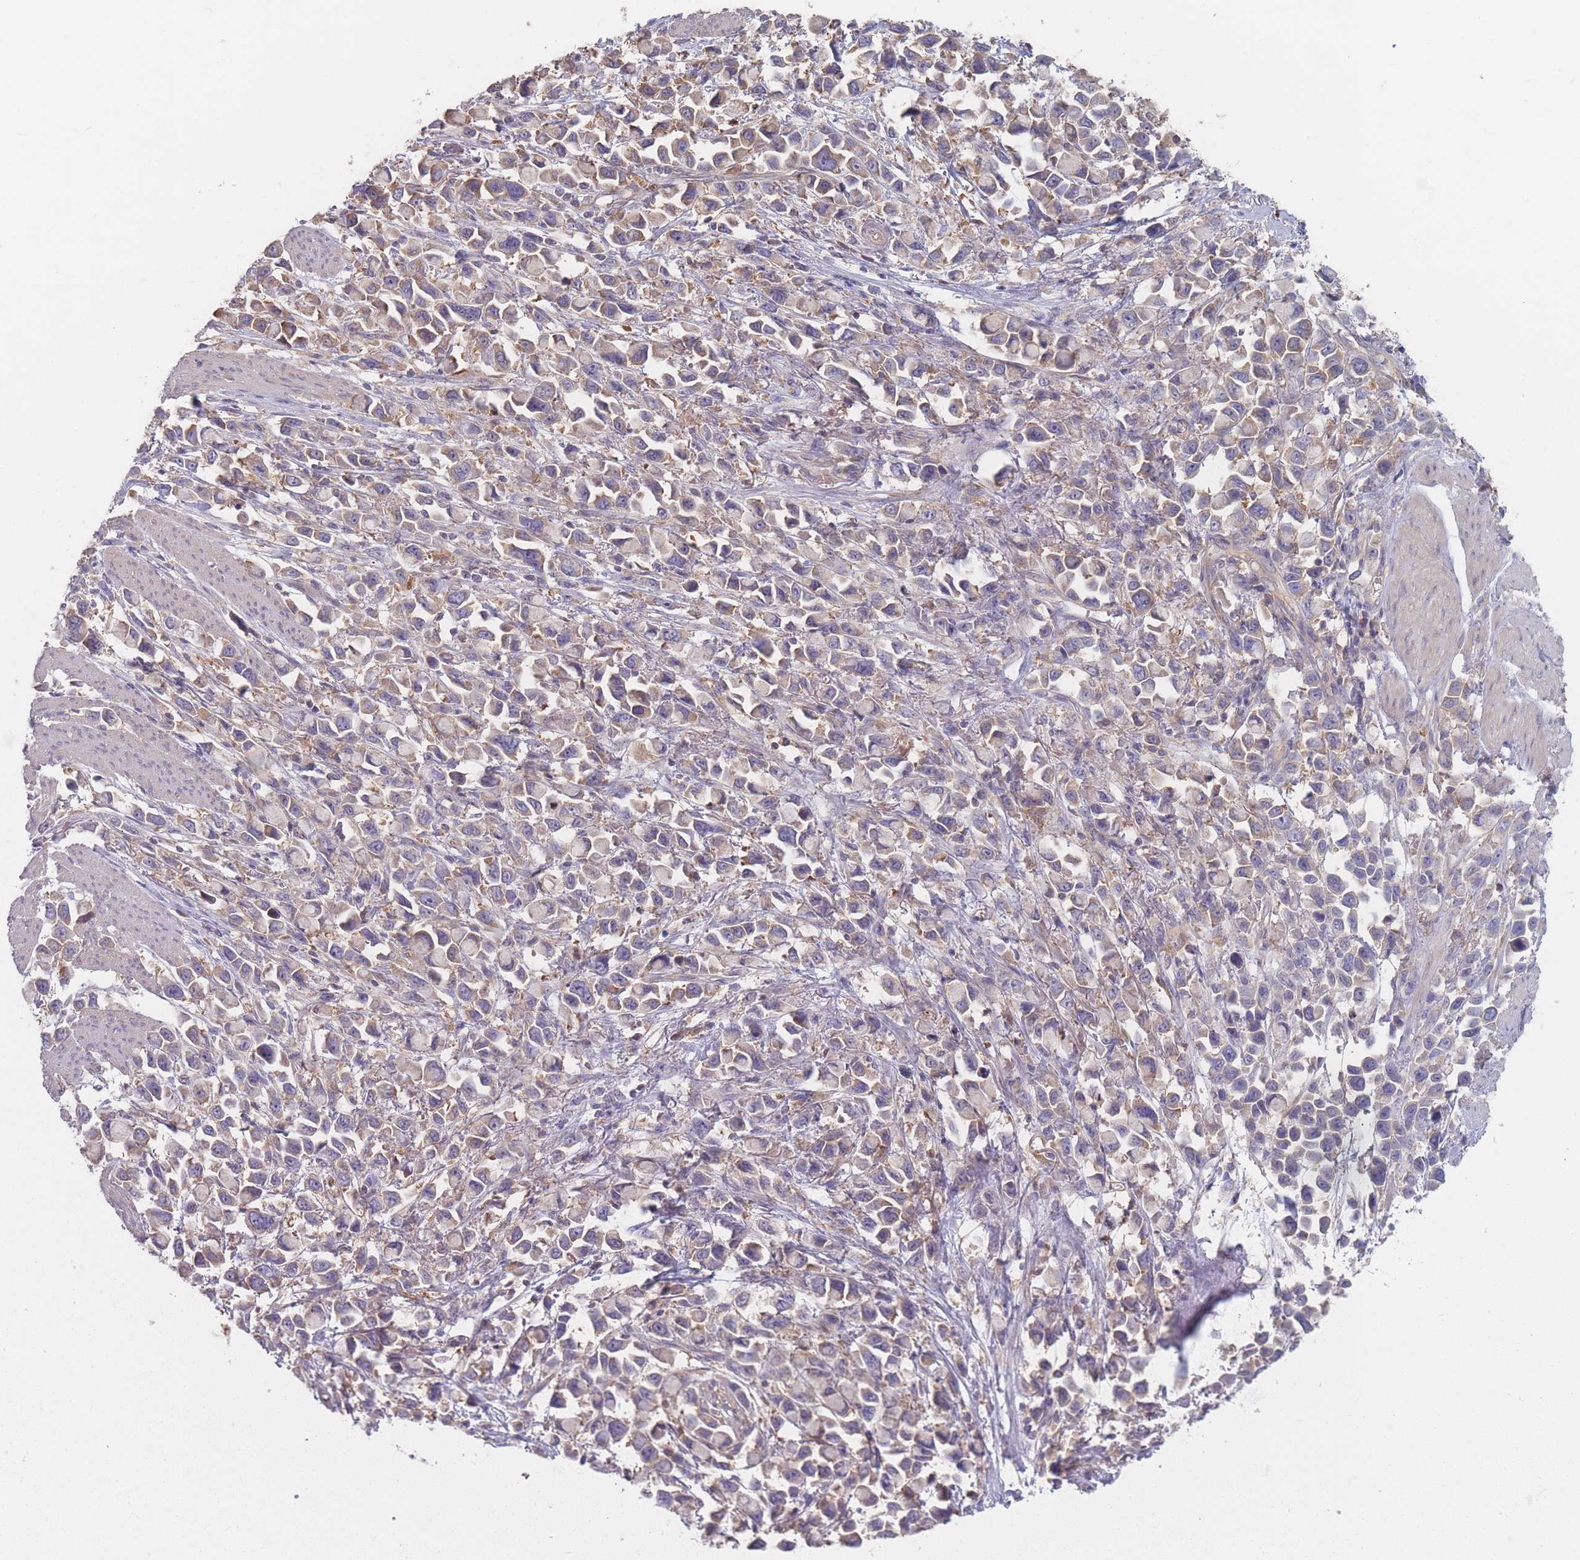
{"staining": {"intensity": "weak", "quantity": "<25%", "location": "cytoplasmic/membranous"}, "tissue": "stomach cancer", "cell_type": "Tumor cells", "image_type": "cancer", "snomed": [{"axis": "morphology", "description": "Adenocarcinoma, NOS"}, {"axis": "topography", "description": "Stomach"}], "caption": "High power microscopy image of an immunohistochemistry histopathology image of adenocarcinoma (stomach), revealing no significant positivity in tumor cells. Nuclei are stained in blue.", "gene": "EFCC1", "patient": {"sex": "female", "age": 81}}